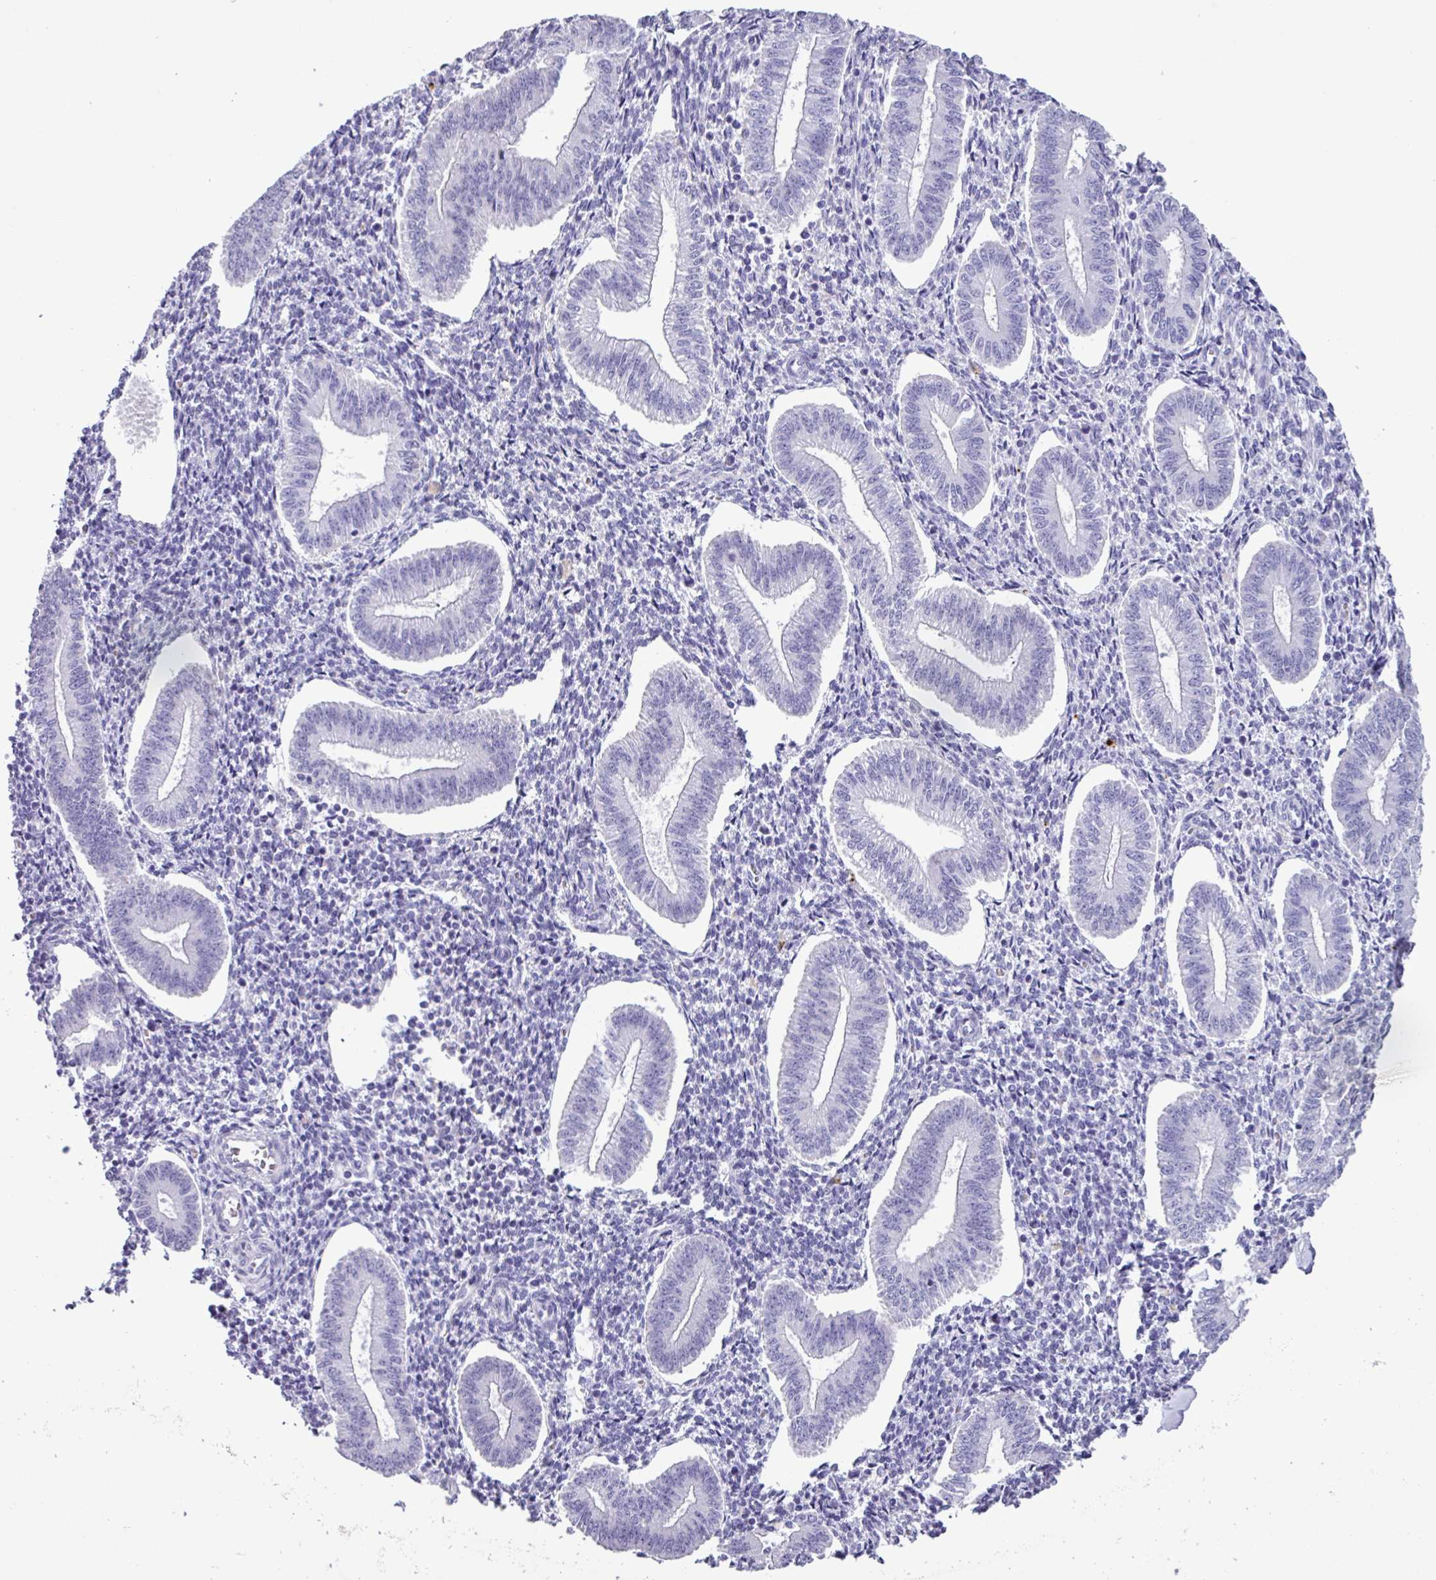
{"staining": {"intensity": "negative", "quantity": "none", "location": "none"}, "tissue": "endometrium", "cell_type": "Cells in endometrial stroma", "image_type": "normal", "snomed": [{"axis": "morphology", "description": "Normal tissue, NOS"}, {"axis": "topography", "description": "Endometrium"}], "caption": "This photomicrograph is of unremarkable endometrium stained with immunohistochemistry (IHC) to label a protein in brown with the nuclei are counter-stained blue. There is no positivity in cells in endometrial stroma. (DAB (3,3'-diaminobenzidine) immunohistochemistry (IHC), high magnification).", "gene": "AGO3", "patient": {"sex": "female", "age": 34}}